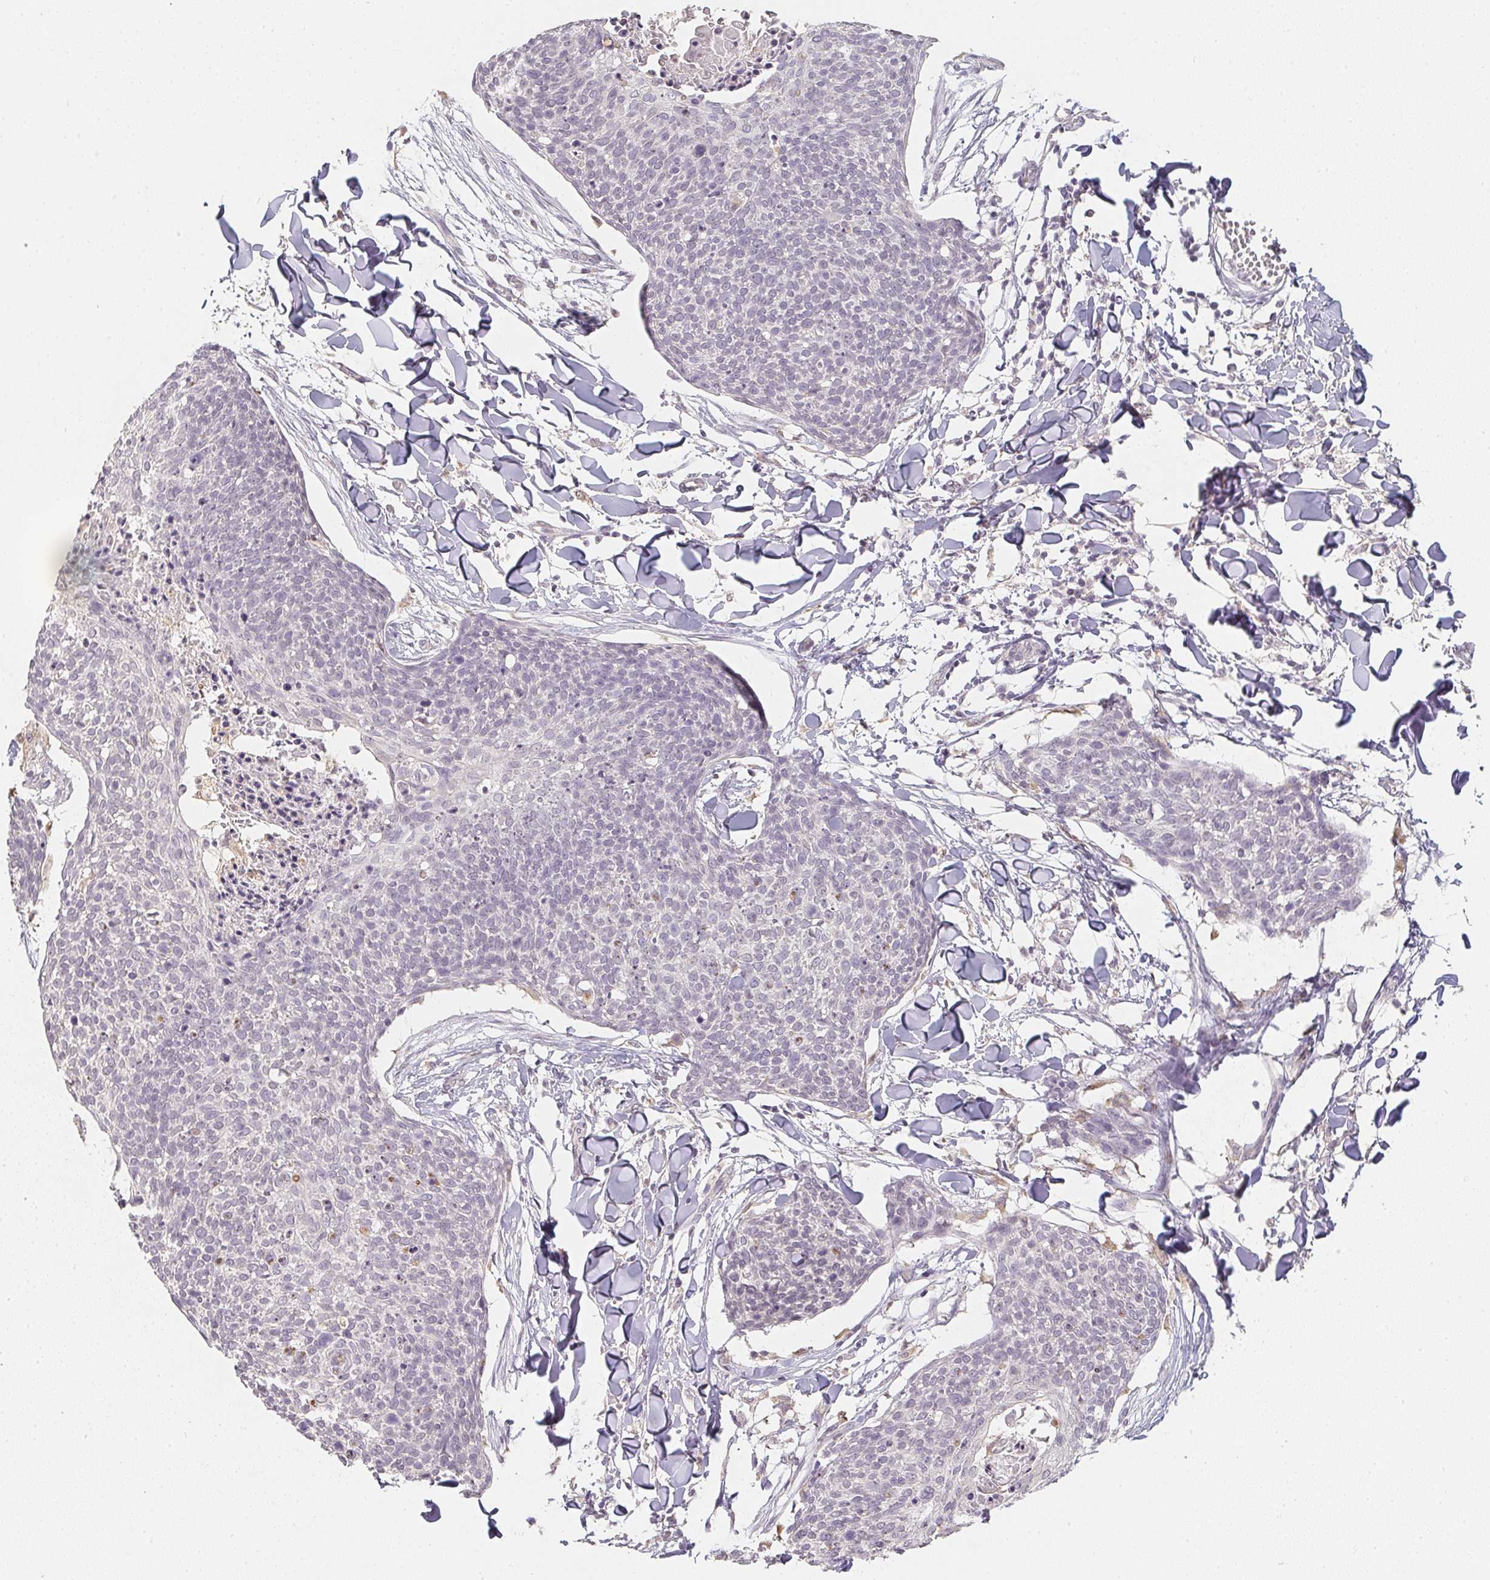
{"staining": {"intensity": "negative", "quantity": "none", "location": "none"}, "tissue": "skin cancer", "cell_type": "Tumor cells", "image_type": "cancer", "snomed": [{"axis": "morphology", "description": "Squamous cell carcinoma, NOS"}, {"axis": "topography", "description": "Skin"}, {"axis": "topography", "description": "Vulva"}], "caption": "This is an immunohistochemistry (IHC) micrograph of skin squamous cell carcinoma. There is no staining in tumor cells.", "gene": "SOAT1", "patient": {"sex": "female", "age": 75}}